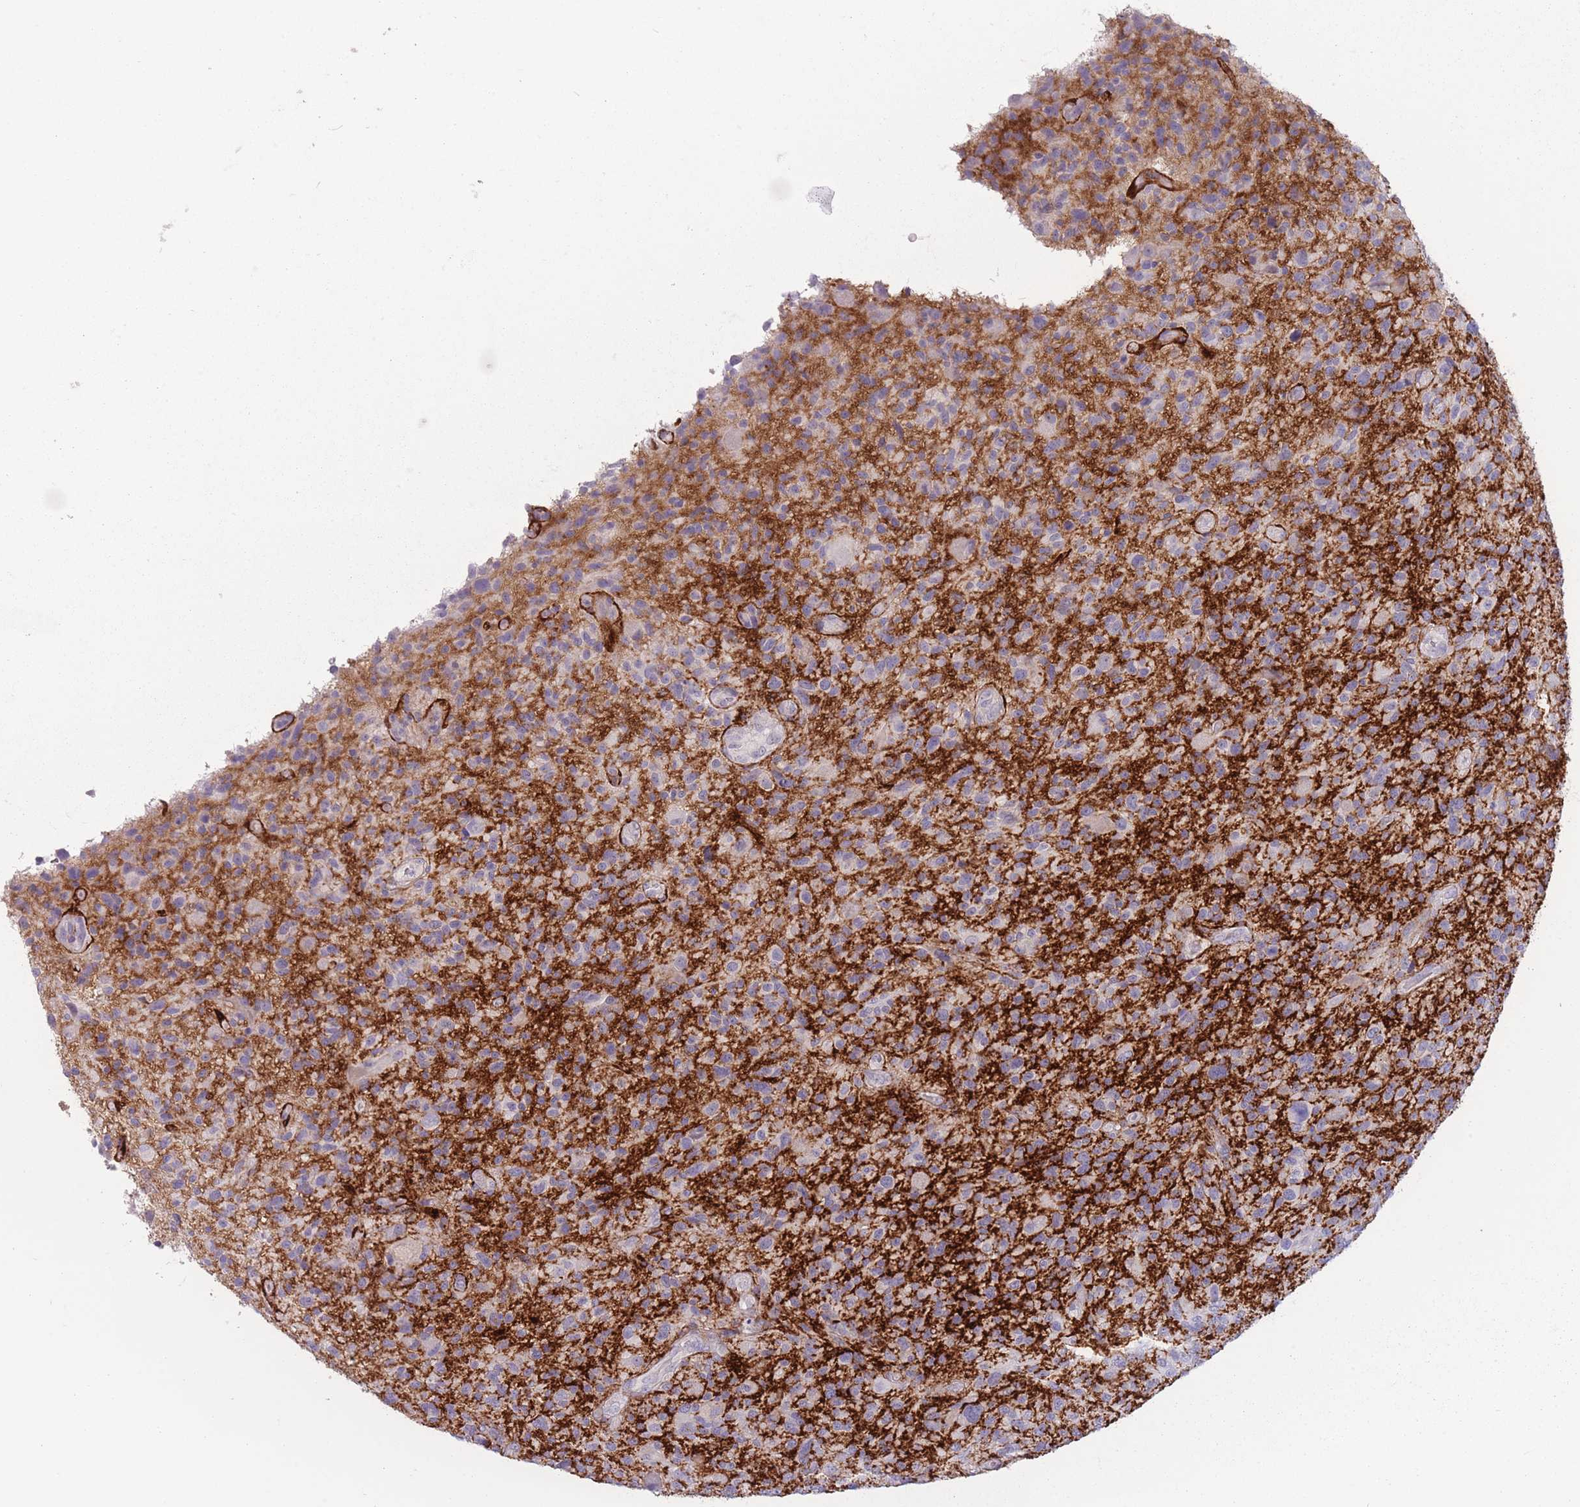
{"staining": {"intensity": "negative", "quantity": "none", "location": "none"}, "tissue": "glioma", "cell_type": "Tumor cells", "image_type": "cancer", "snomed": [{"axis": "morphology", "description": "Glioma, malignant, High grade"}, {"axis": "topography", "description": "Brain"}], "caption": "A high-resolution photomicrograph shows immunohistochemistry (IHC) staining of glioma, which demonstrates no significant positivity in tumor cells. (DAB IHC, high magnification).", "gene": "PAIP2B", "patient": {"sex": "male", "age": 47}}